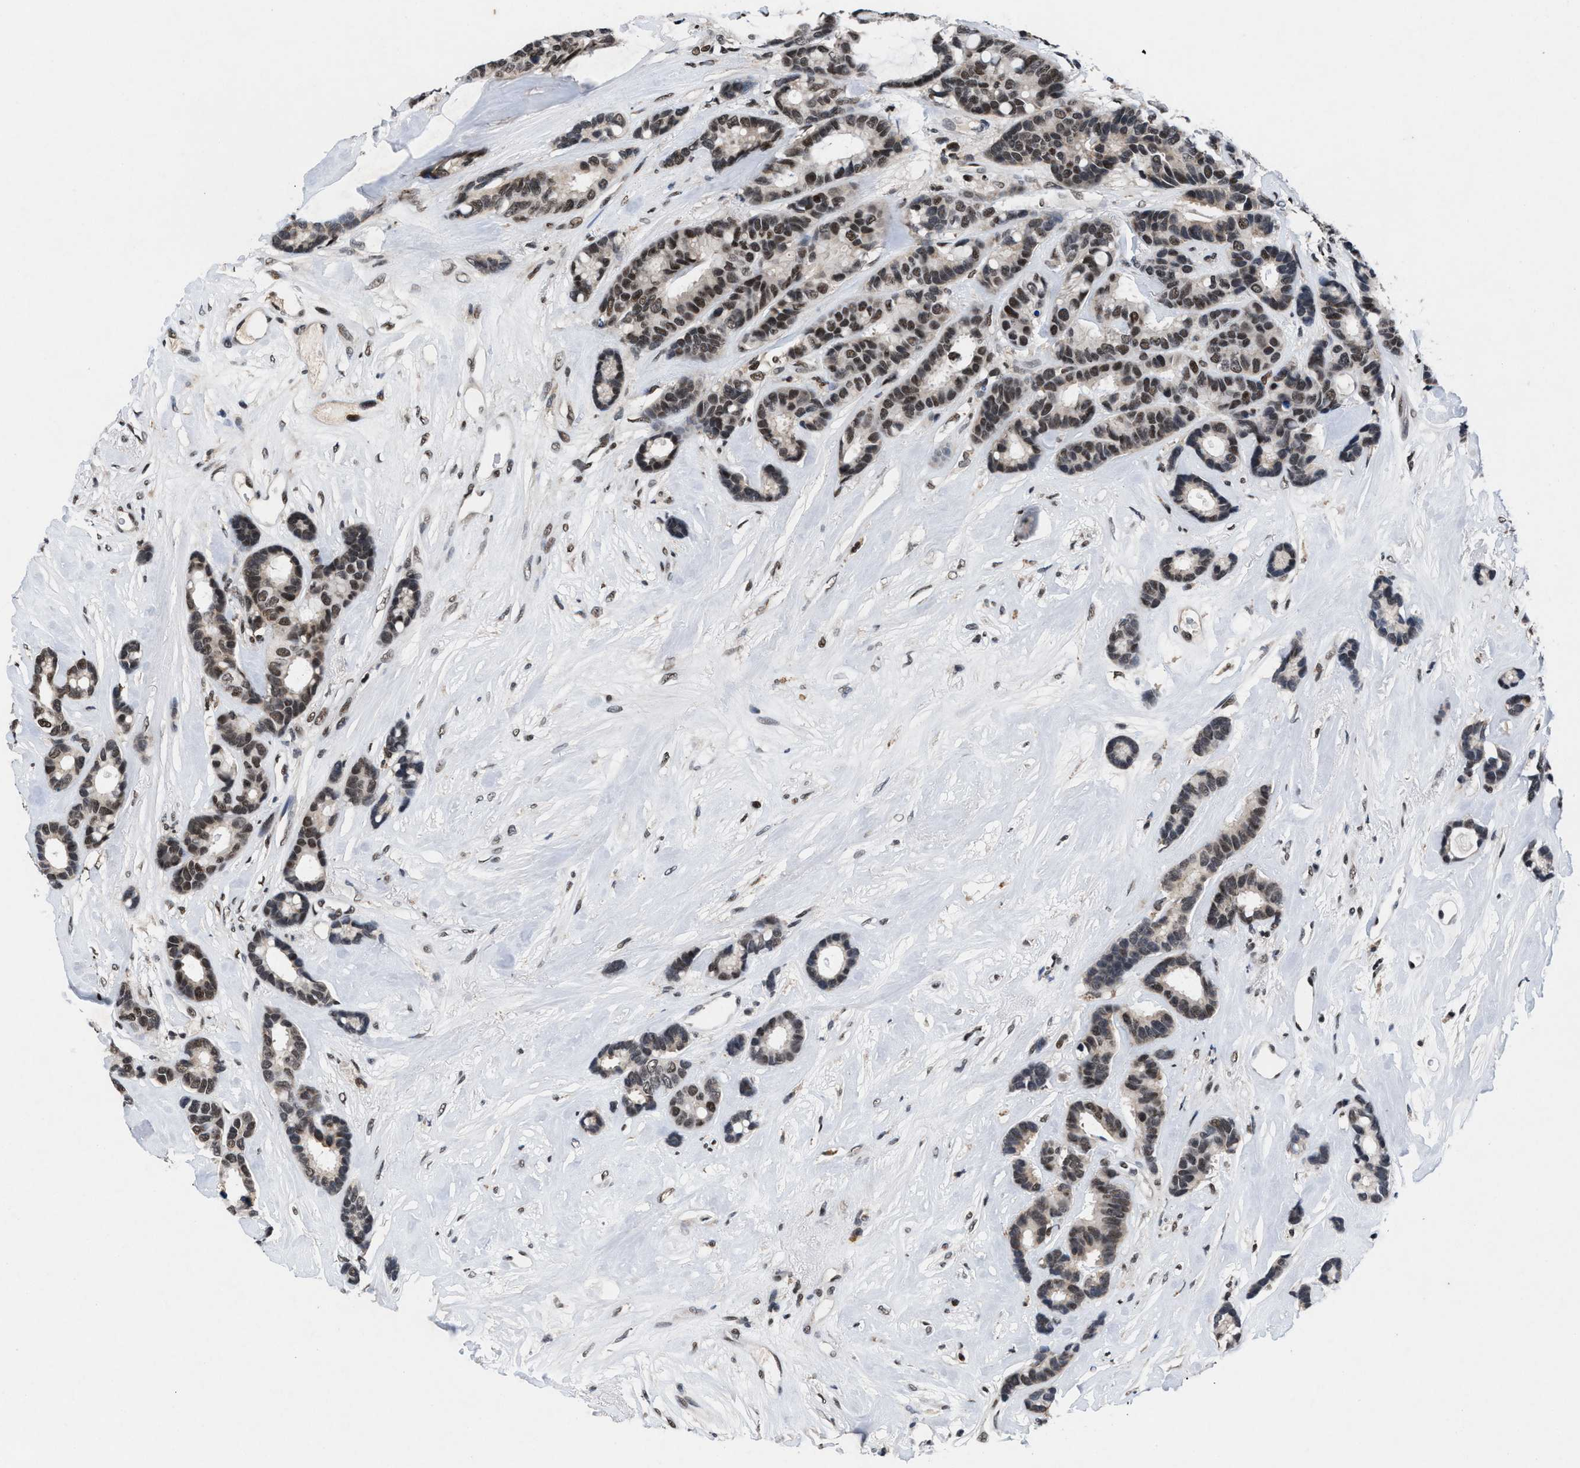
{"staining": {"intensity": "moderate", "quantity": ">75%", "location": "nuclear"}, "tissue": "breast cancer", "cell_type": "Tumor cells", "image_type": "cancer", "snomed": [{"axis": "morphology", "description": "Duct carcinoma"}, {"axis": "topography", "description": "Breast"}], "caption": "This micrograph reveals IHC staining of breast cancer, with medium moderate nuclear expression in about >75% of tumor cells.", "gene": "WDR81", "patient": {"sex": "female", "age": 87}}